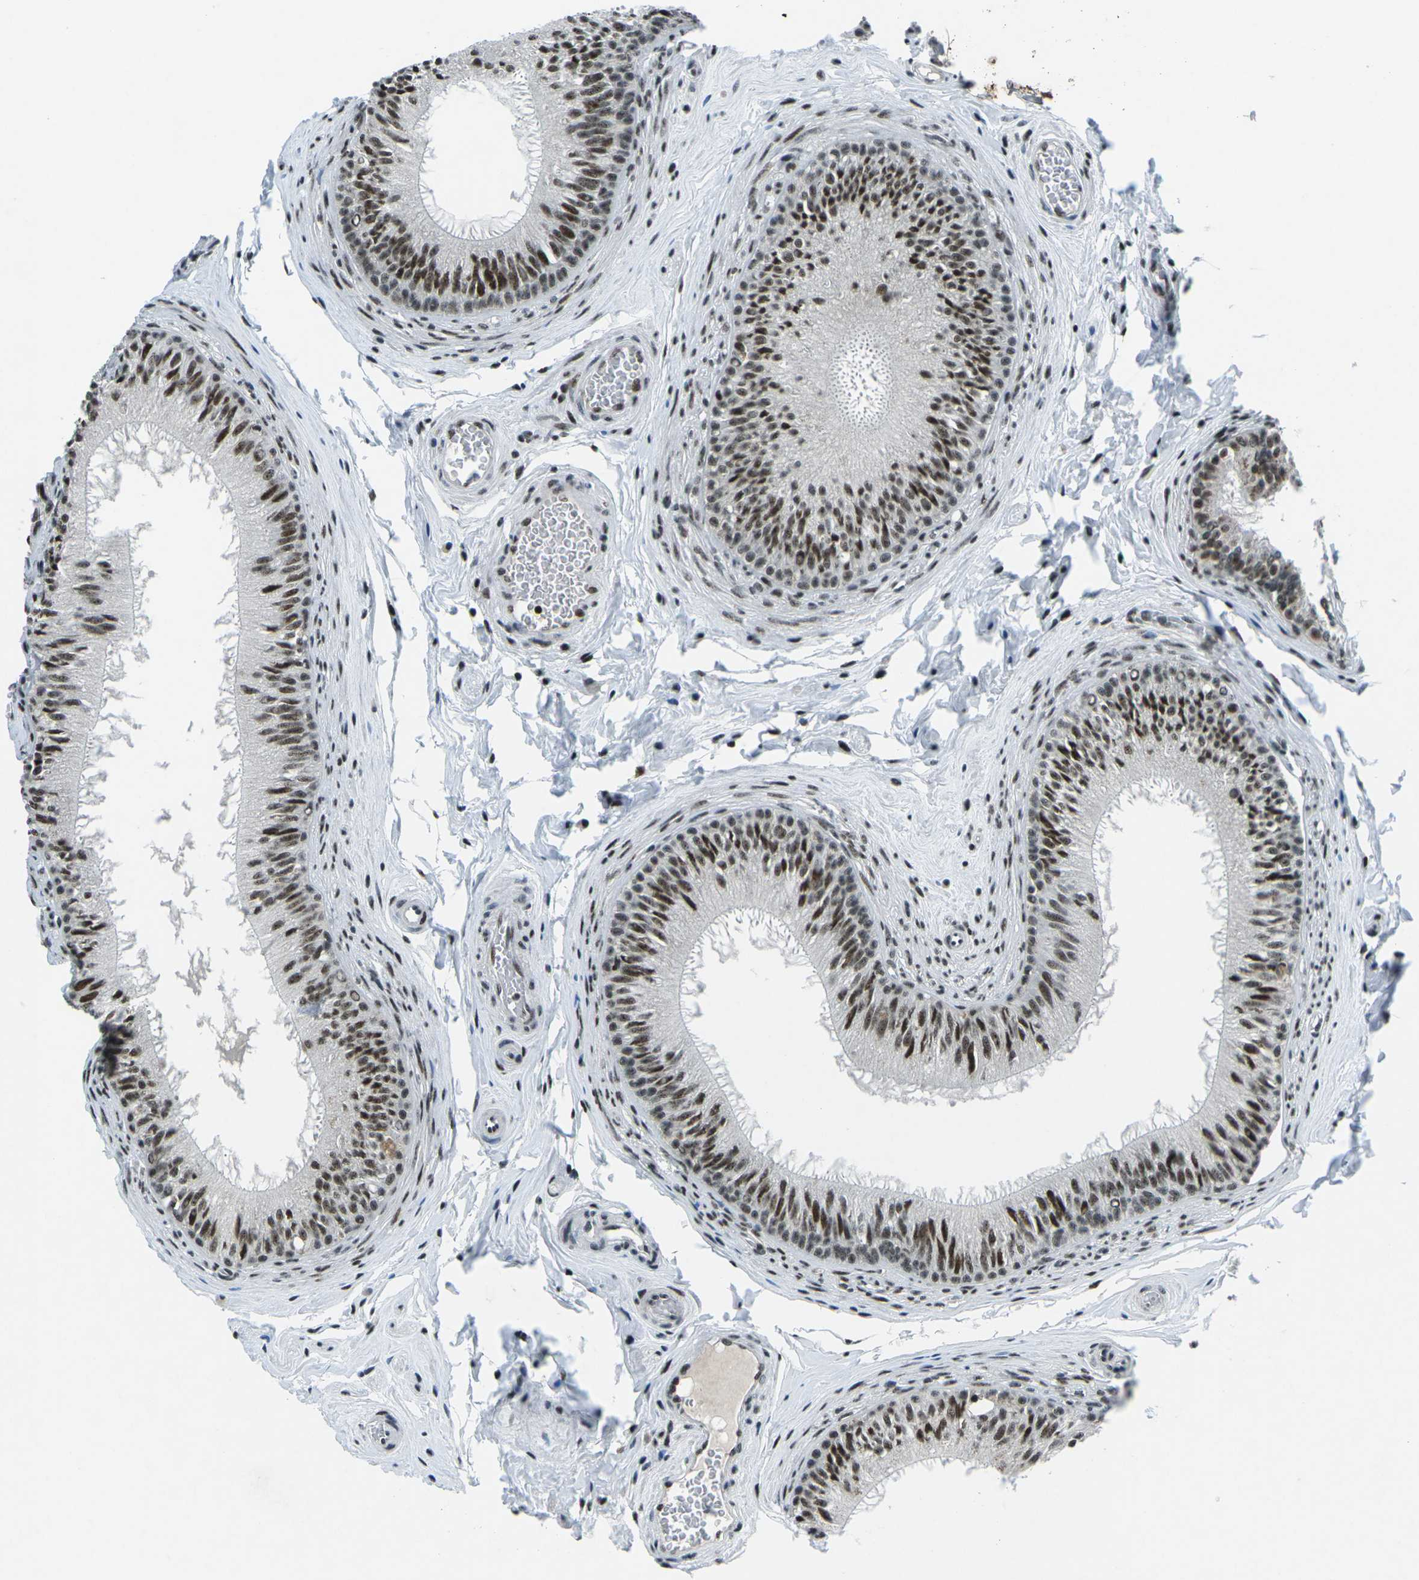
{"staining": {"intensity": "strong", "quantity": ">75%", "location": "nuclear"}, "tissue": "epididymis", "cell_type": "Glandular cells", "image_type": "normal", "snomed": [{"axis": "morphology", "description": "Normal tissue, NOS"}, {"axis": "topography", "description": "Testis"}, {"axis": "topography", "description": "Epididymis"}], "caption": "Immunohistochemistry of benign human epididymis exhibits high levels of strong nuclear staining in approximately >75% of glandular cells. The protein is shown in brown color, while the nuclei are stained blue.", "gene": "RBL2", "patient": {"sex": "male", "age": 36}}